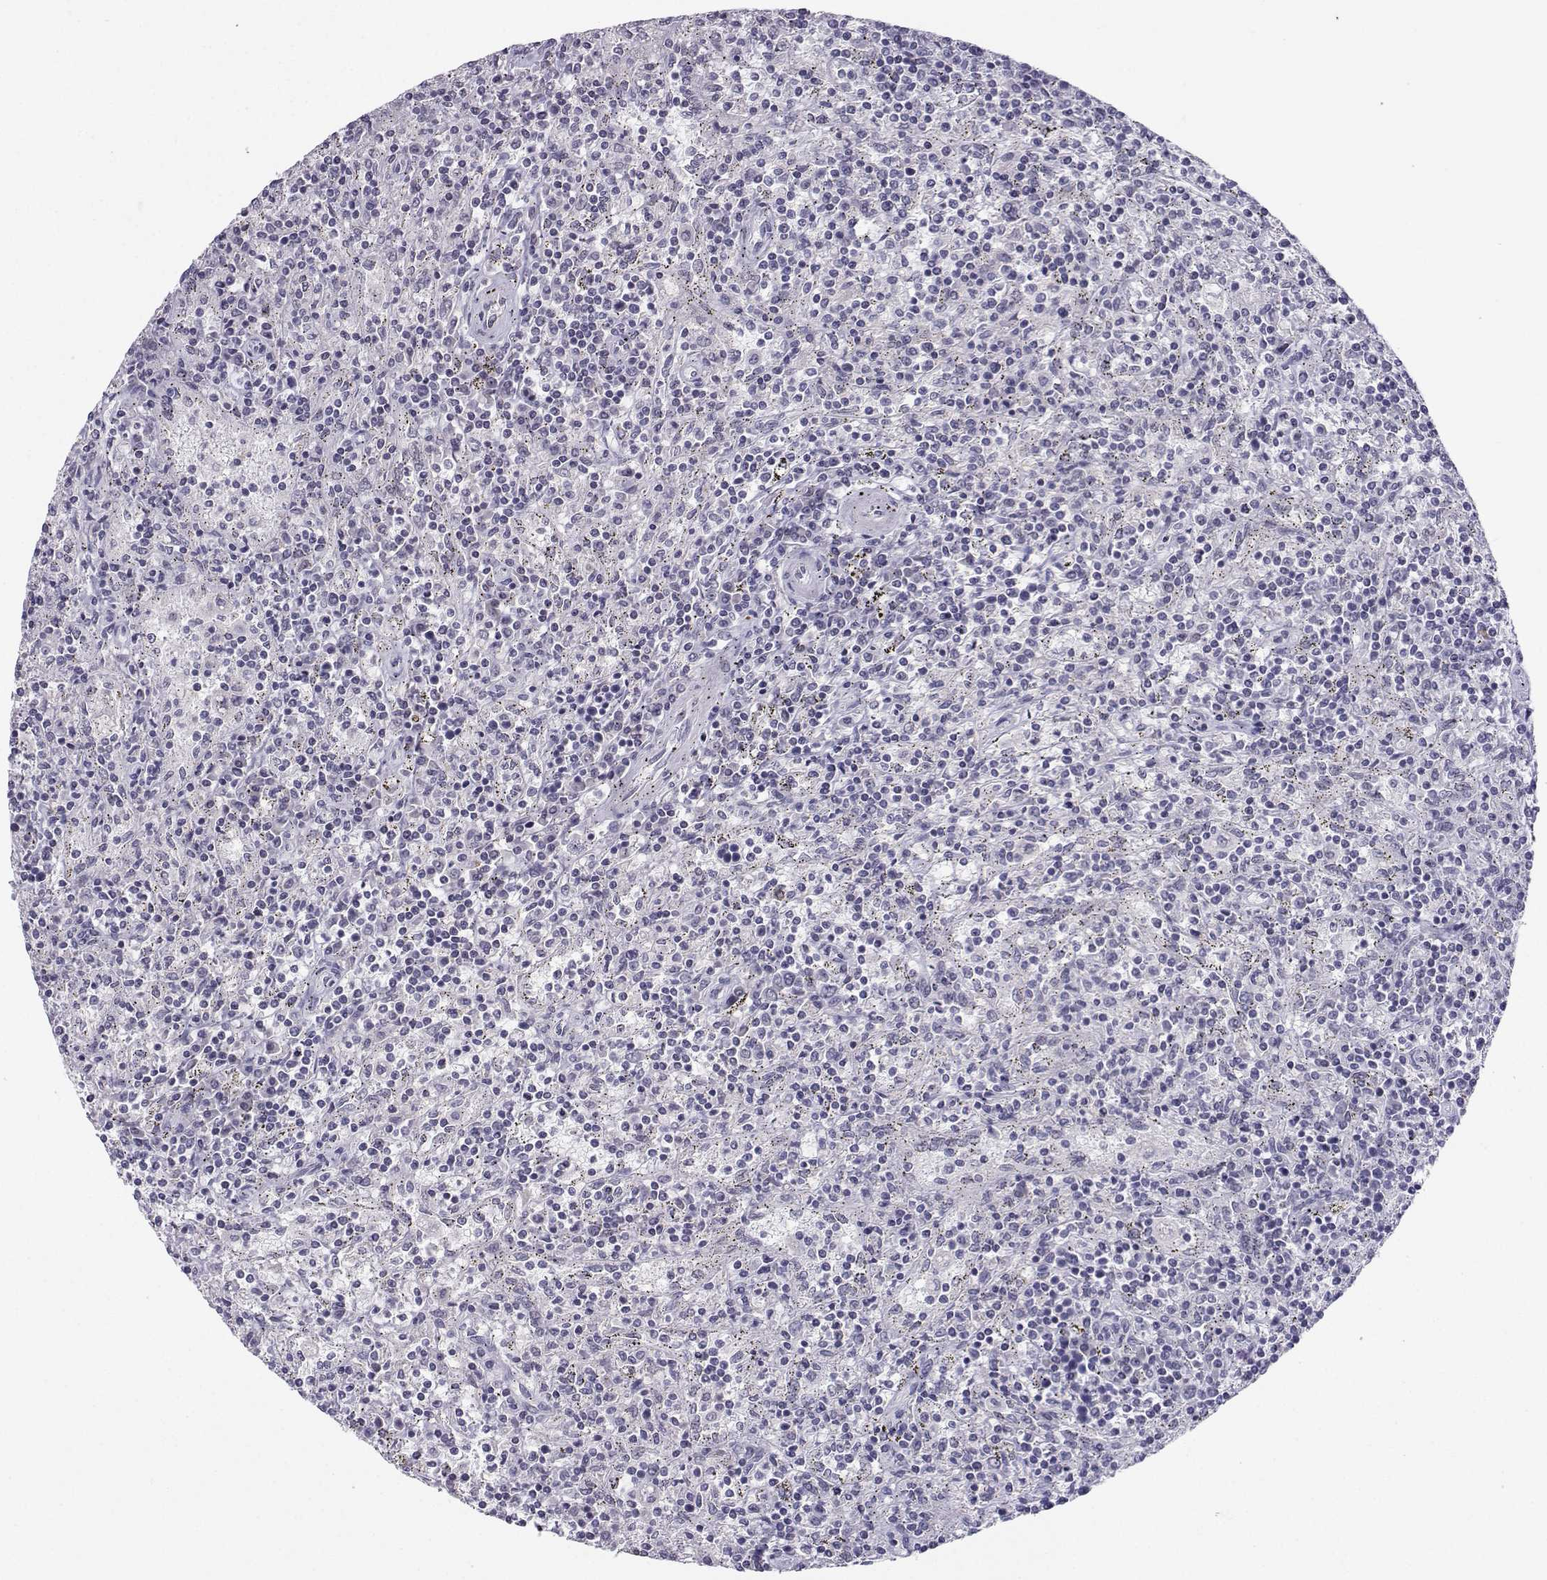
{"staining": {"intensity": "negative", "quantity": "none", "location": "none"}, "tissue": "lymphoma", "cell_type": "Tumor cells", "image_type": "cancer", "snomed": [{"axis": "morphology", "description": "Malignant lymphoma, non-Hodgkin's type, Low grade"}, {"axis": "topography", "description": "Spleen"}], "caption": "Tumor cells show no significant positivity in lymphoma.", "gene": "LHX1", "patient": {"sex": "male", "age": 62}}